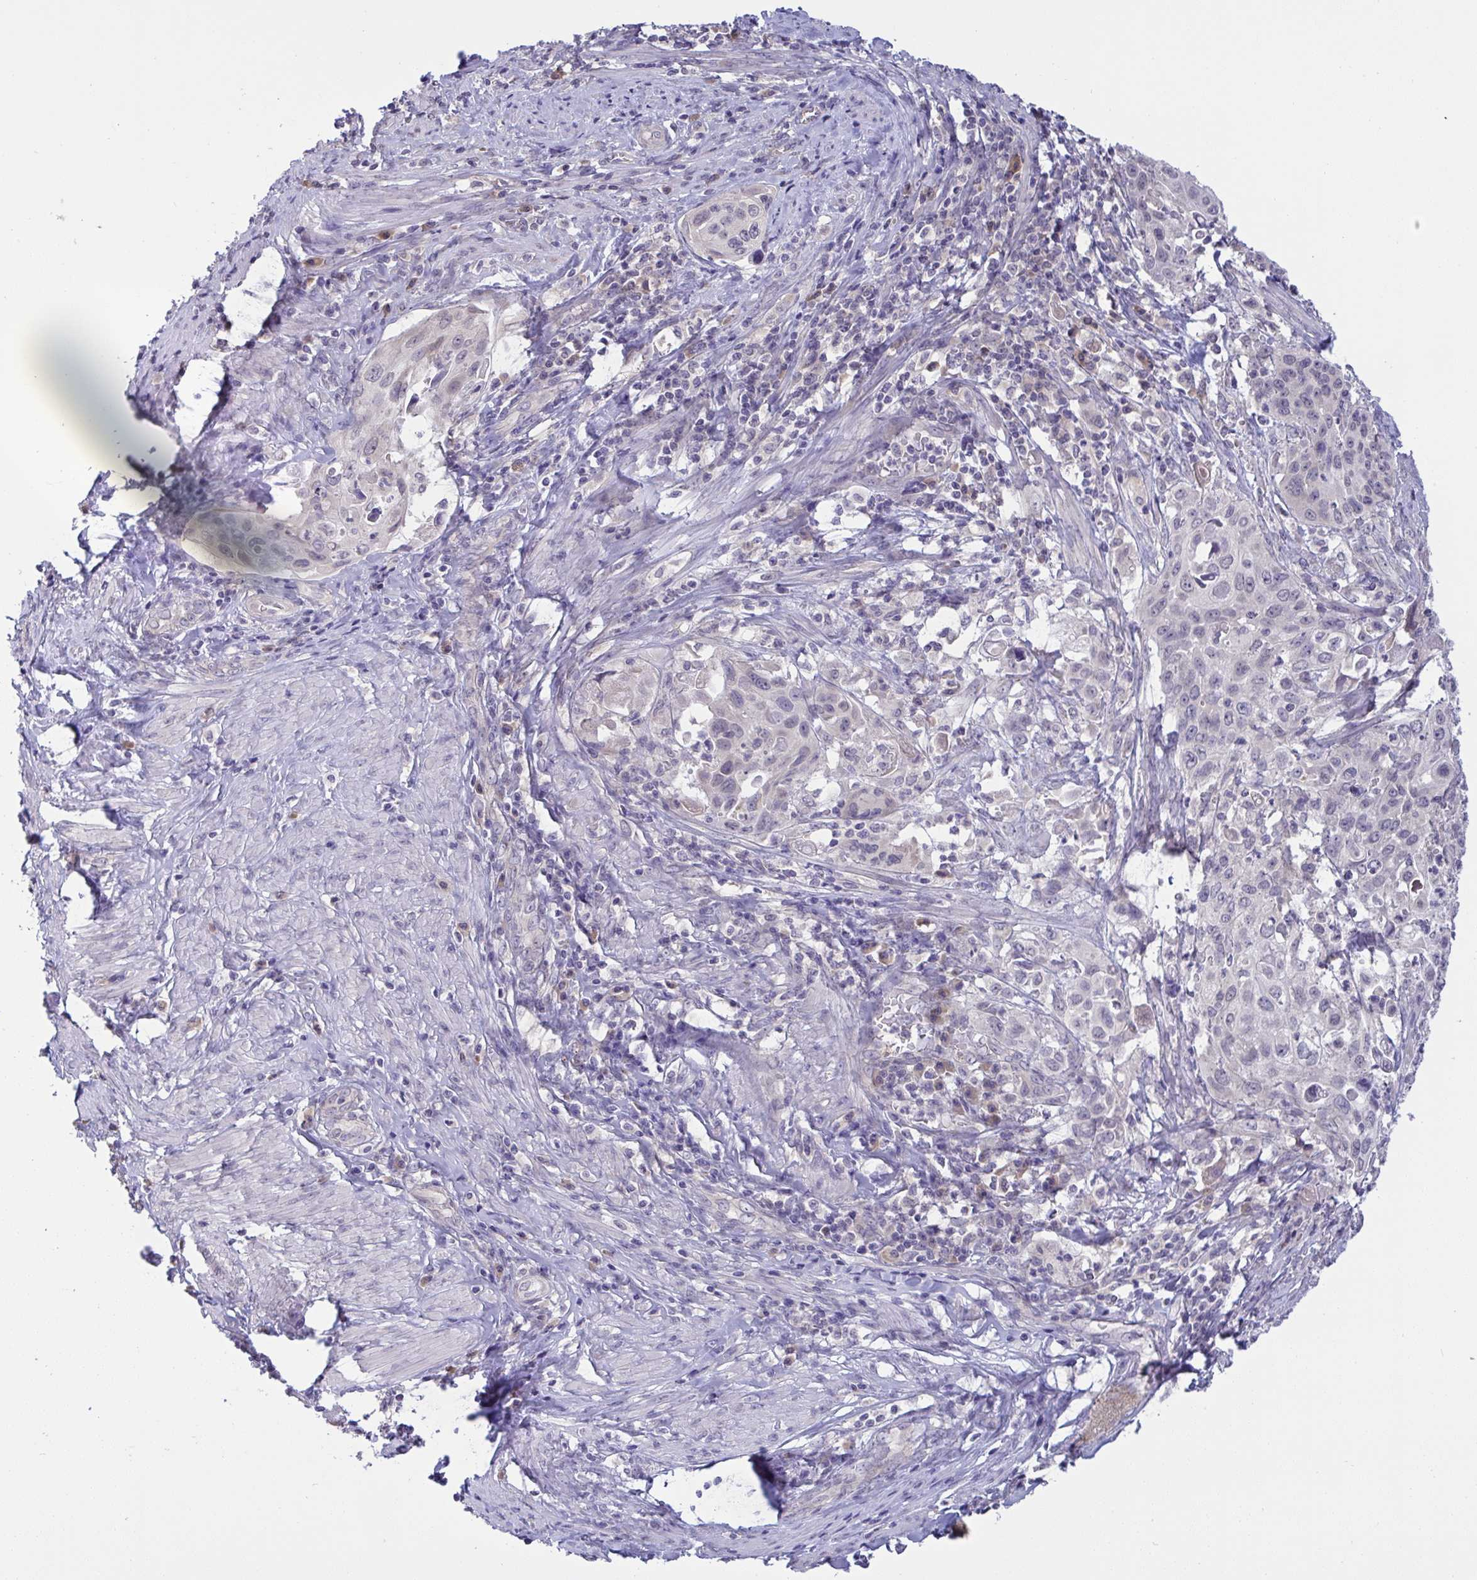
{"staining": {"intensity": "negative", "quantity": "none", "location": "none"}, "tissue": "cervical cancer", "cell_type": "Tumor cells", "image_type": "cancer", "snomed": [{"axis": "morphology", "description": "Squamous cell carcinoma, NOS"}, {"axis": "topography", "description": "Cervix"}], "caption": "A photomicrograph of cervical cancer (squamous cell carcinoma) stained for a protein shows no brown staining in tumor cells.", "gene": "TMEM41A", "patient": {"sex": "female", "age": 65}}